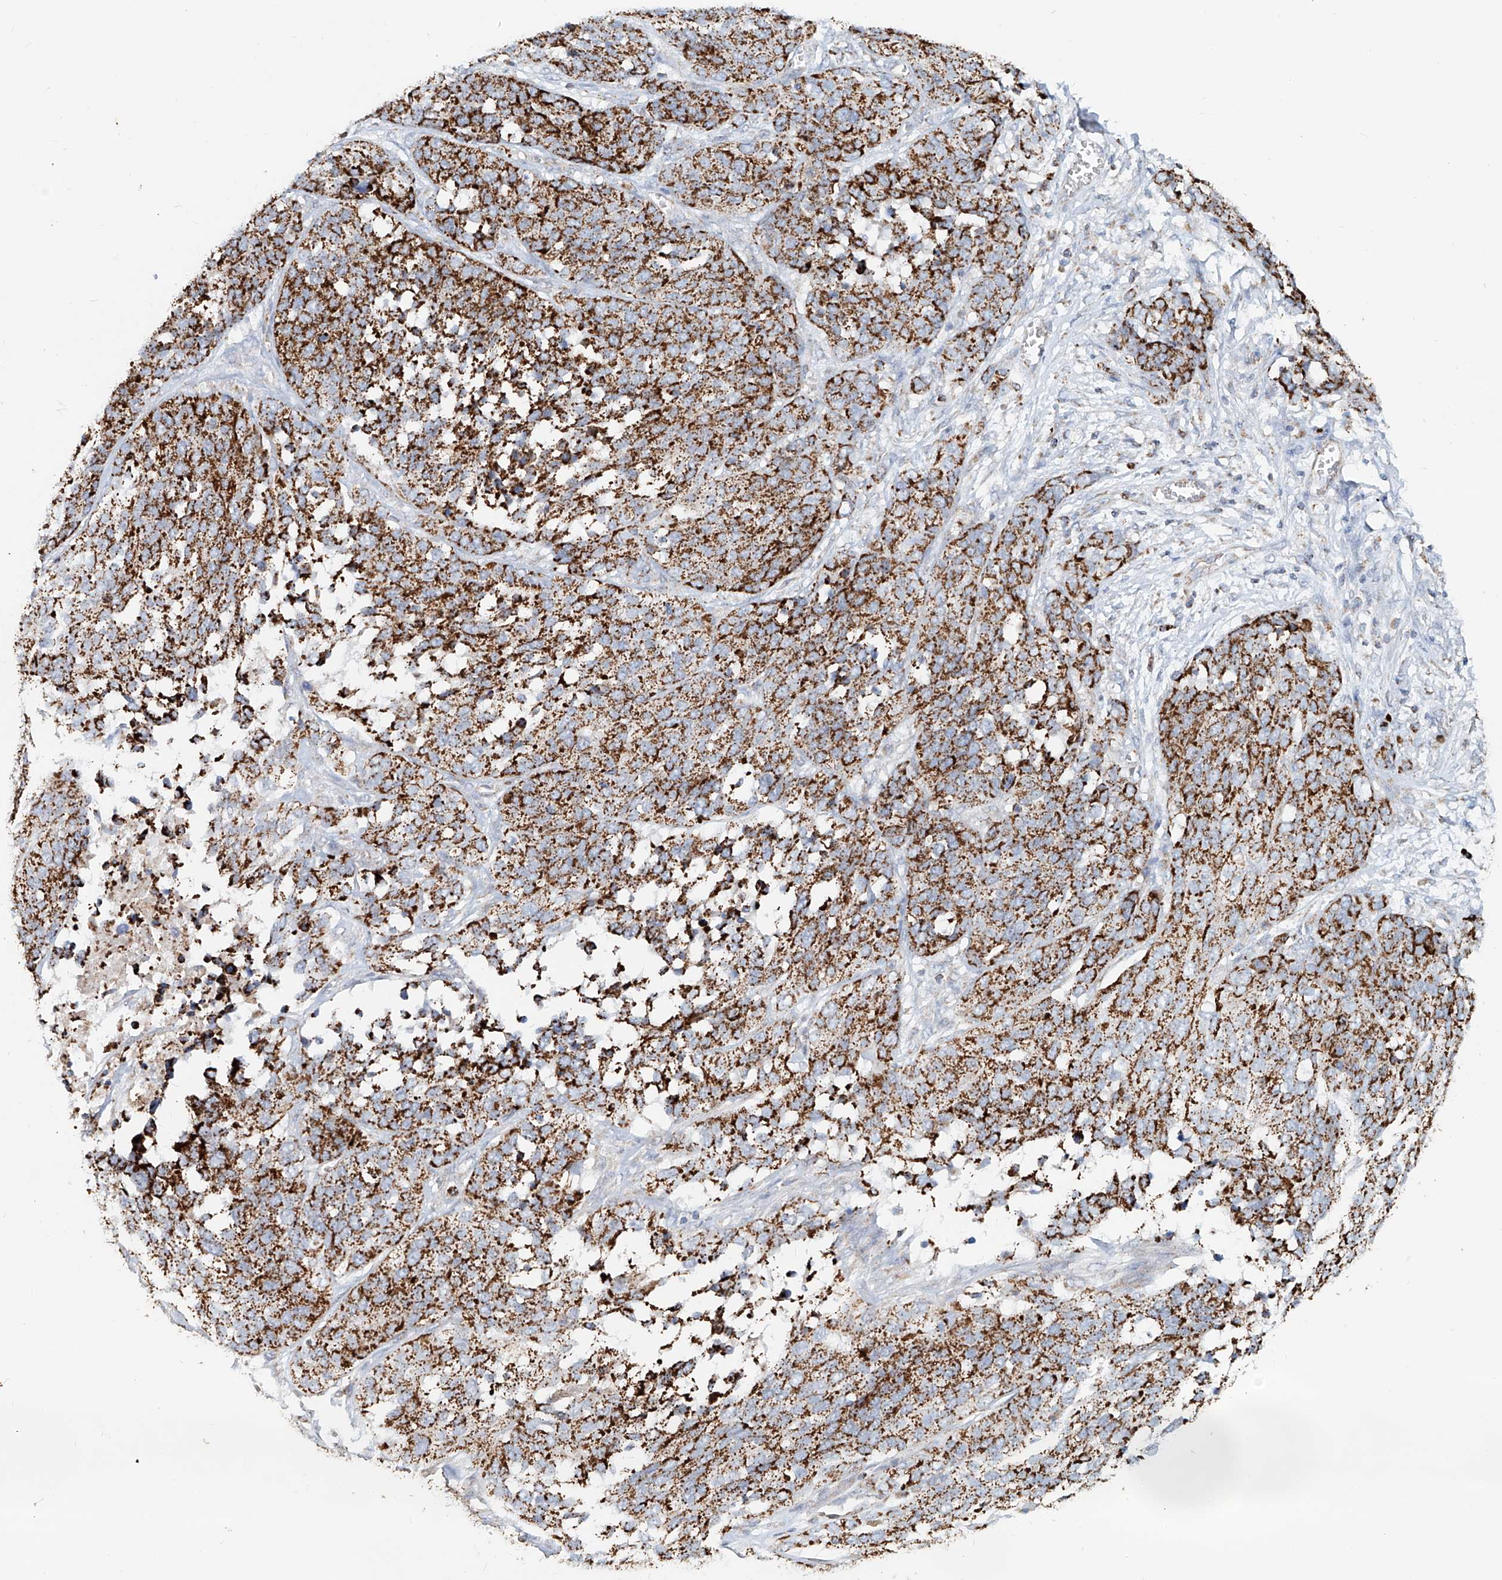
{"staining": {"intensity": "strong", "quantity": ">75%", "location": "cytoplasmic/membranous"}, "tissue": "ovarian cancer", "cell_type": "Tumor cells", "image_type": "cancer", "snomed": [{"axis": "morphology", "description": "Cystadenocarcinoma, serous, NOS"}, {"axis": "topography", "description": "Ovary"}], "caption": "The image shows immunohistochemical staining of serous cystadenocarcinoma (ovarian). There is strong cytoplasmic/membranous positivity is appreciated in about >75% of tumor cells. The protein is stained brown, and the nuclei are stained in blue (DAB IHC with brightfield microscopy, high magnification).", "gene": "CARD10", "patient": {"sex": "female", "age": 44}}